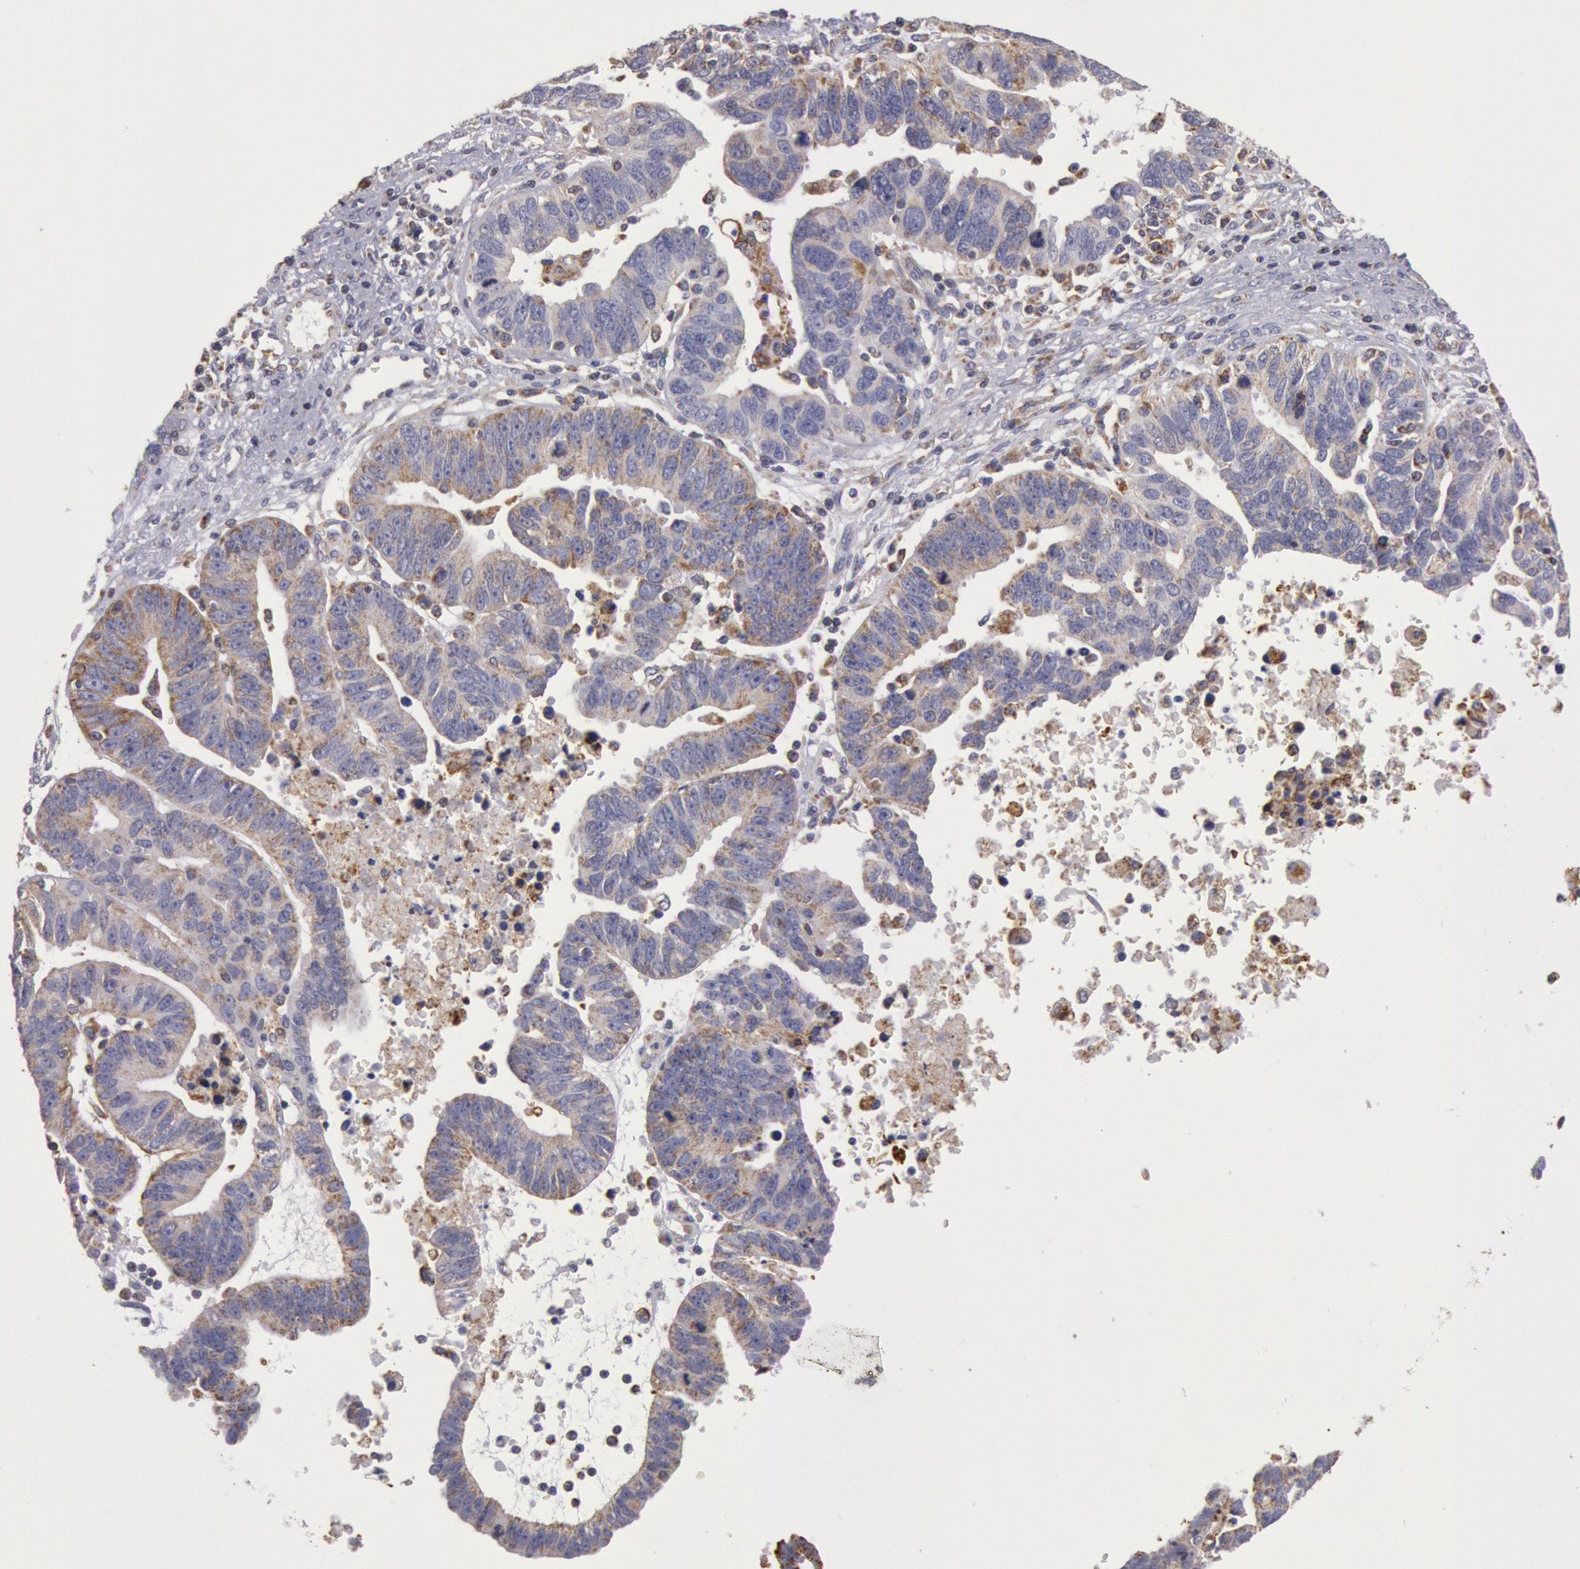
{"staining": {"intensity": "weak", "quantity": "25%-75%", "location": "cytoplasmic/membranous"}, "tissue": "ovarian cancer", "cell_type": "Tumor cells", "image_type": "cancer", "snomed": [{"axis": "morphology", "description": "Carcinoma, endometroid"}, {"axis": "morphology", "description": "Cystadenocarcinoma, serous, NOS"}, {"axis": "topography", "description": "Ovary"}], "caption": "Weak cytoplasmic/membranous expression for a protein is appreciated in about 25%-75% of tumor cells of ovarian cancer (endometroid carcinoma) using IHC.", "gene": "CYC1", "patient": {"sex": "female", "age": 45}}